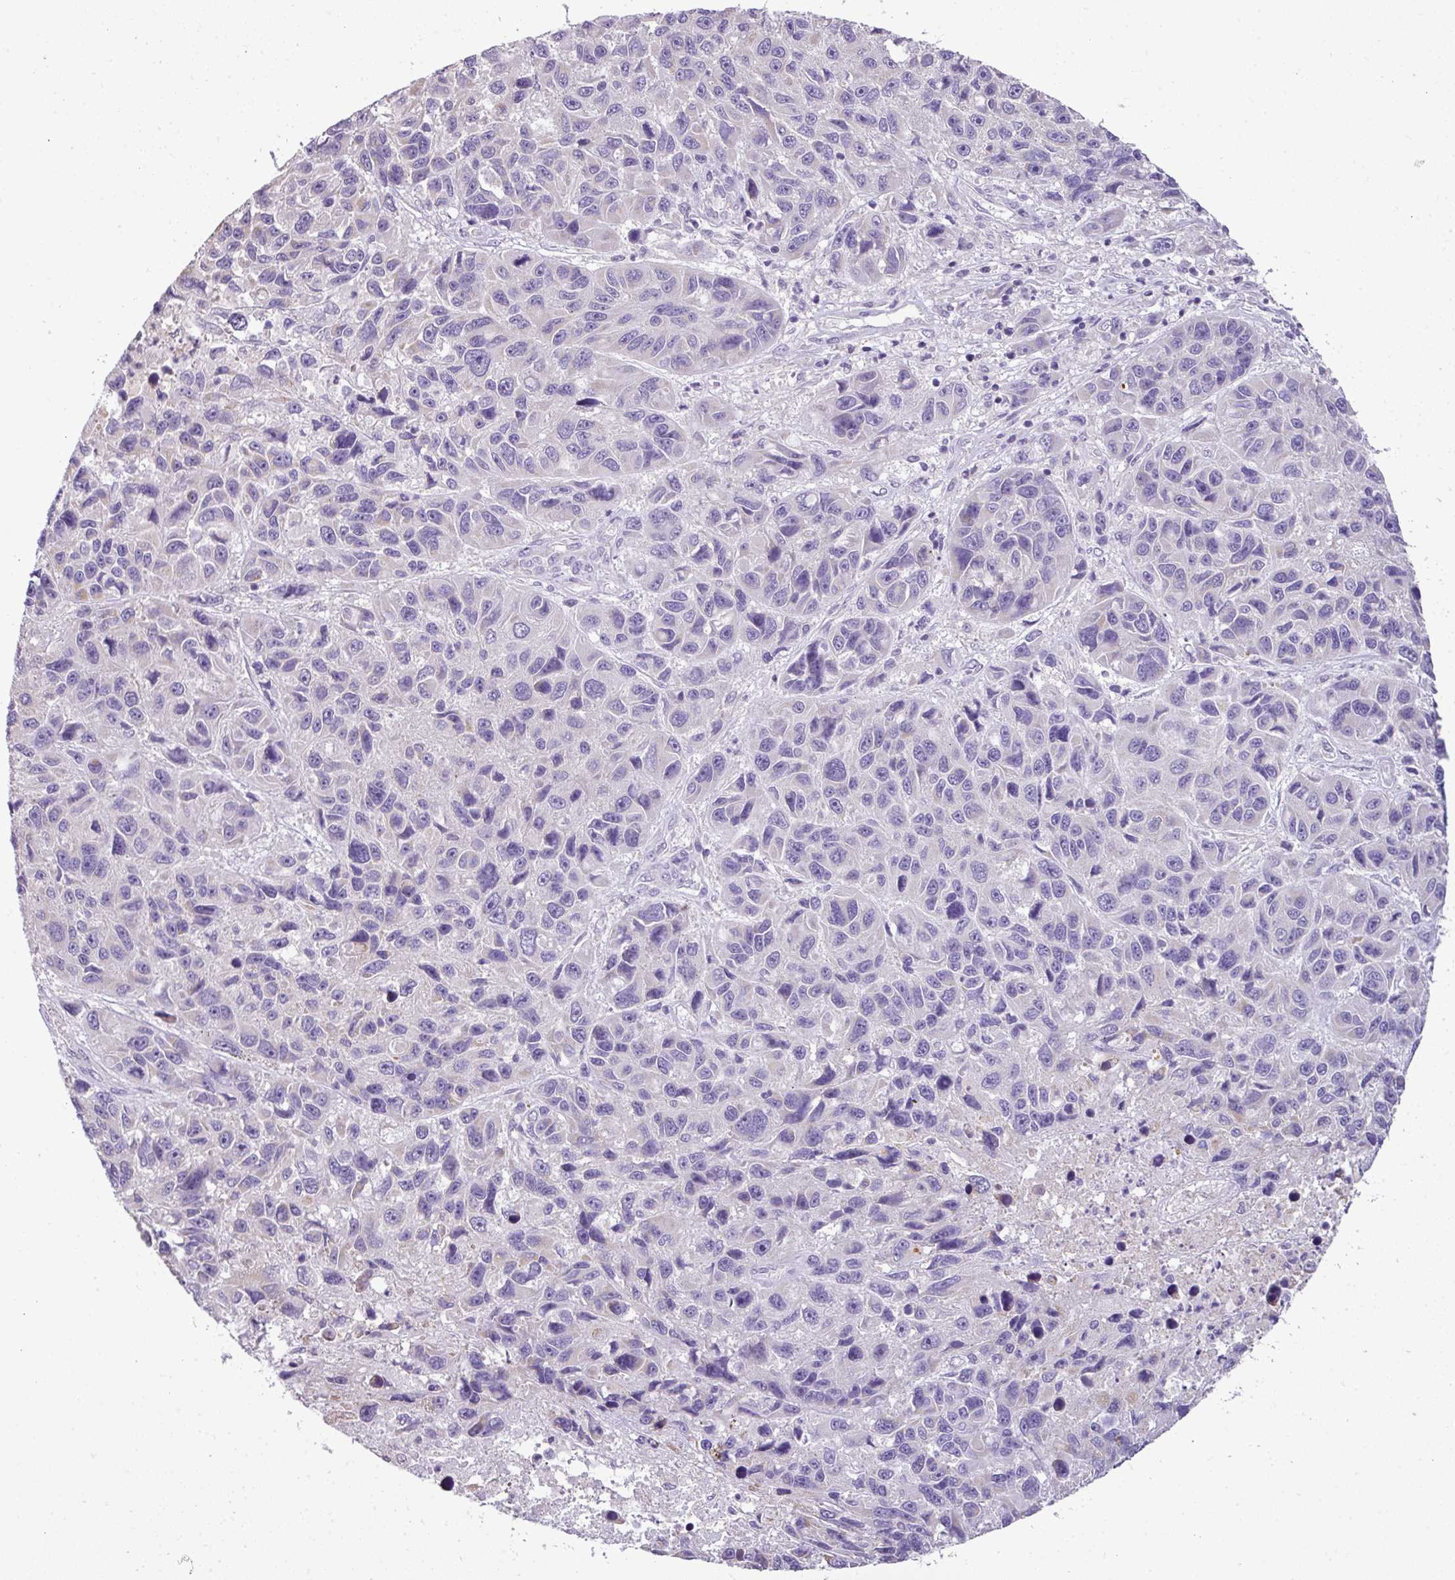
{"staining": {"intensity": "negative", "quantity": "none", "location": "none"}, "tissue": "melanoma", "cell_type": "Tumor cells", "image_type": "cancer", "snomed": [{"axis": "morphology", "description": "Malignant melanoma, NOS"}, {"axis": "topography", "description": "Skin"}], "caption": "This is a micrograph of IHC staining of malignant melanoma, which shows no positivity in tumor cells. The staining was performed using DAB (3,3'-diaminobenzidine) to visualize the protein expression in brown, while the nuclei were stained in blue with hematoxylin (Magnification: 20x).", "gene": "BRINP2", "patient": {"sex": "male", "age": 53}}